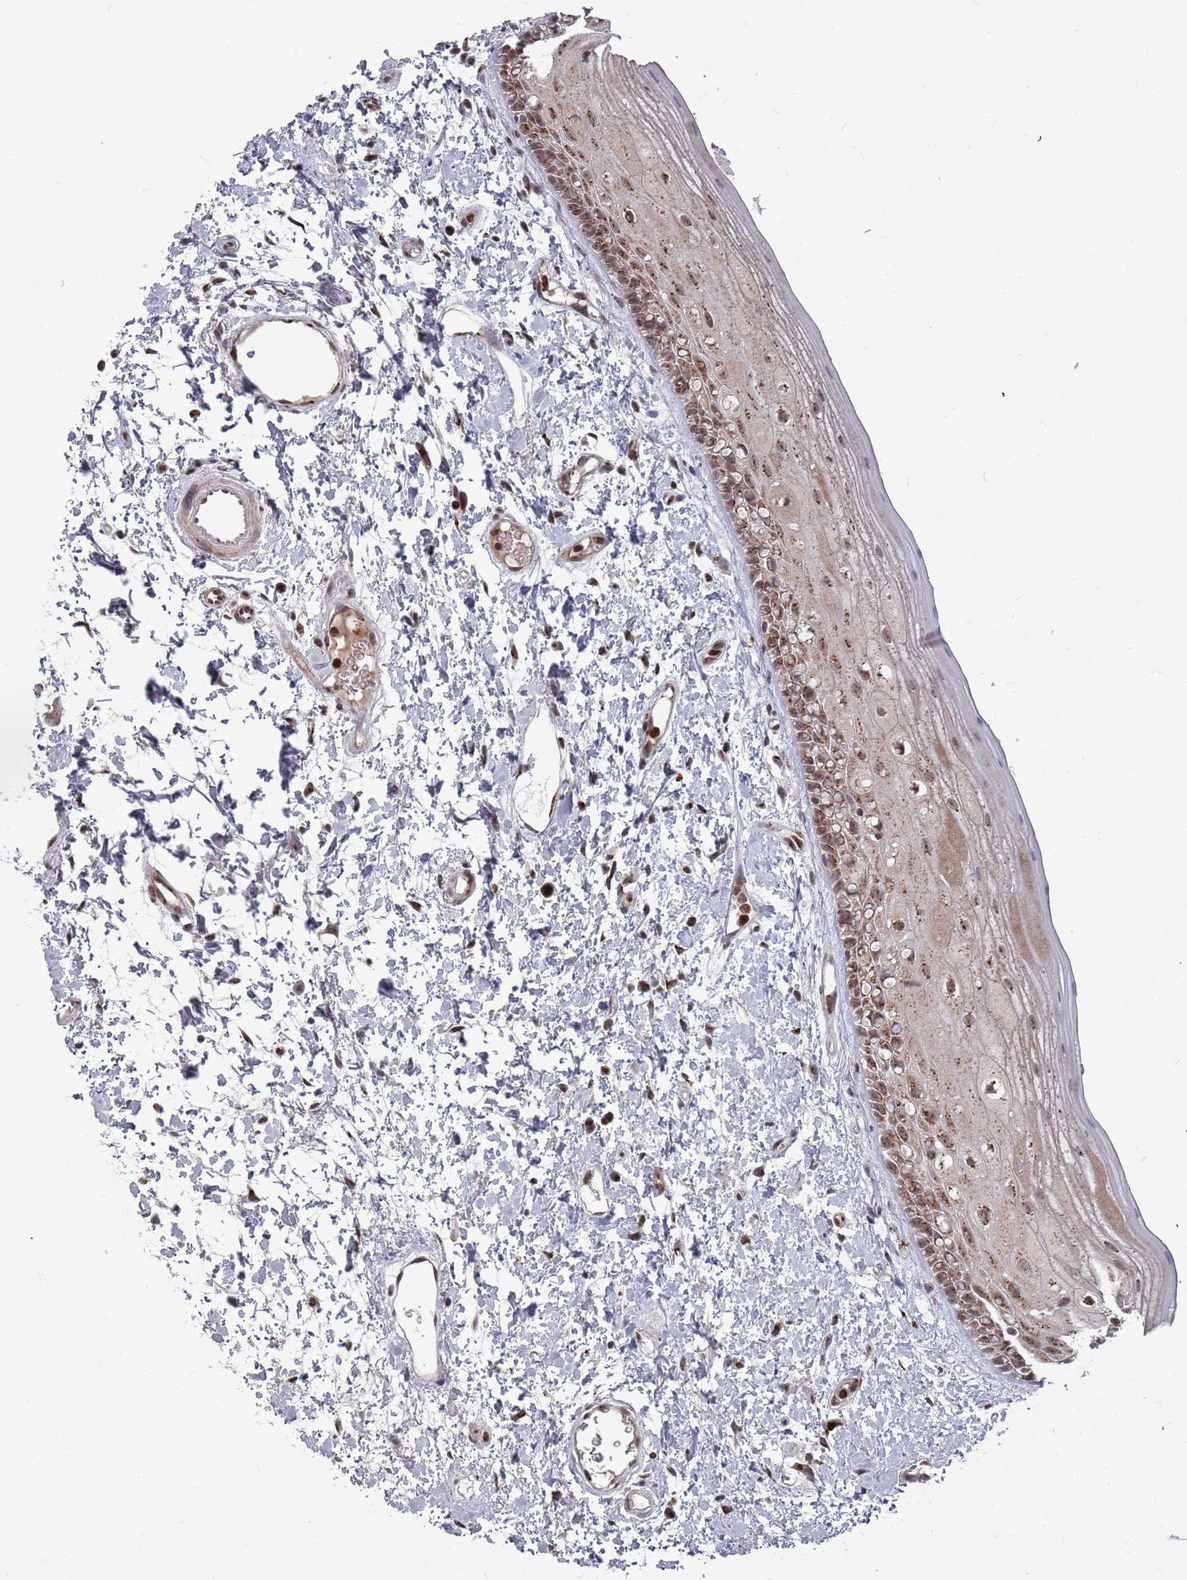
{"staining": {"intensity": "moderate", "quantity": ">75%", "location": "cytoplasmic/membranous"}, "tissue": "oral mucosa", "cell_type": "Squamous epithelial cells", "image_type": "normal", "snomed": [{"axis": "morphology", "description": "Normal tissue, NOS"}, {"axis": "topography", "description": "Oral tissue"}], "caption": "Immunohistochemistry (IHC) (DAB) staining of benign human oral mucosa shows moderate cytoplasmic/membranous protein expression in about >75% of squamous epithelial cells.", "gene": "FMO4", "patient": {"sex": "female", "age": 76}}